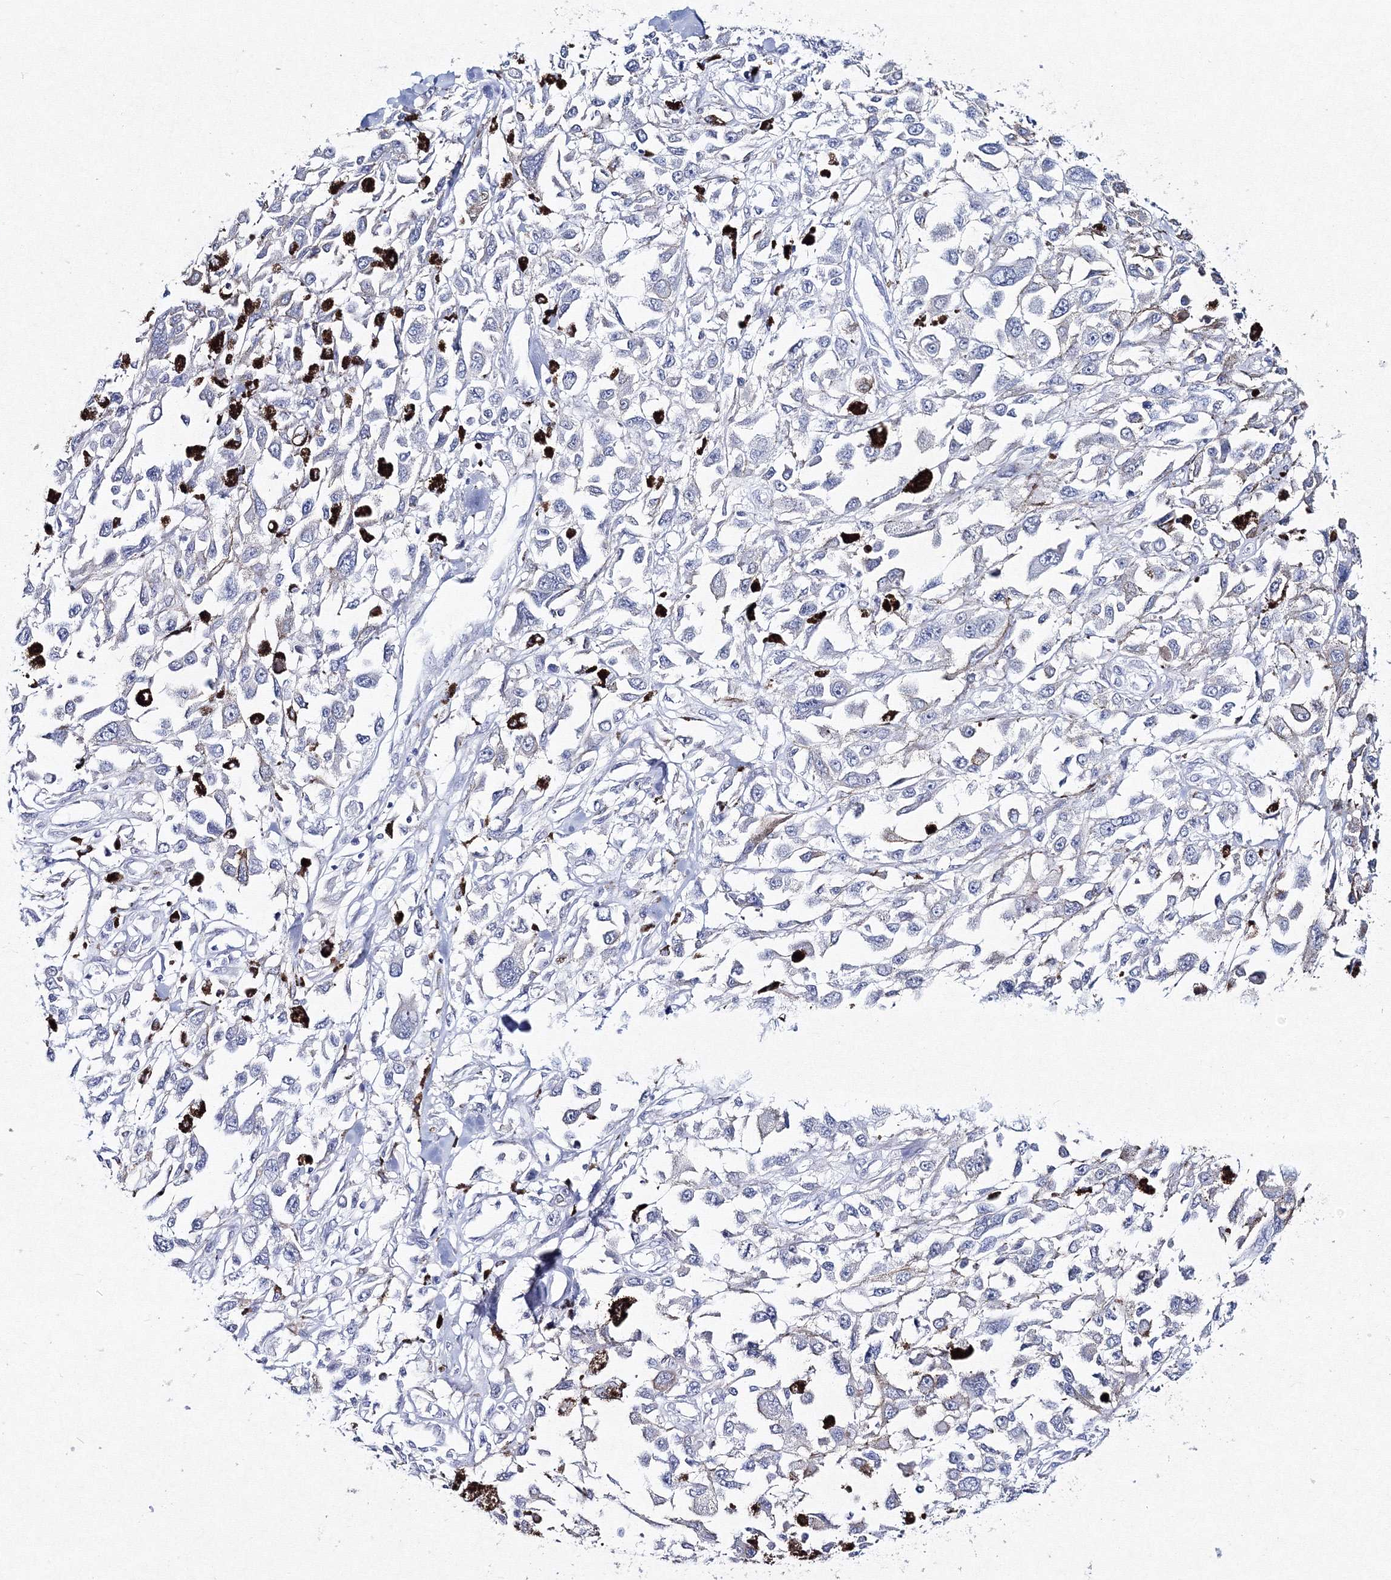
{"staining": {"intensity": "negative", "quantity": "none", "location": "none"}, "tissue": "melanoma", "cell_type": "Tumor cells", "image_type": "cancer", "snomed": [{"axis": "morphology", "description": "Malignant melanoma, Metastatic site"}, {"axis": "topography", "description": "Lymph node"}], "caption": "The micrograph demonstrates no staining of tumor cells in melanoma.", "gene": "GCKR", "patient": {"sex": "male", "age": 59}}